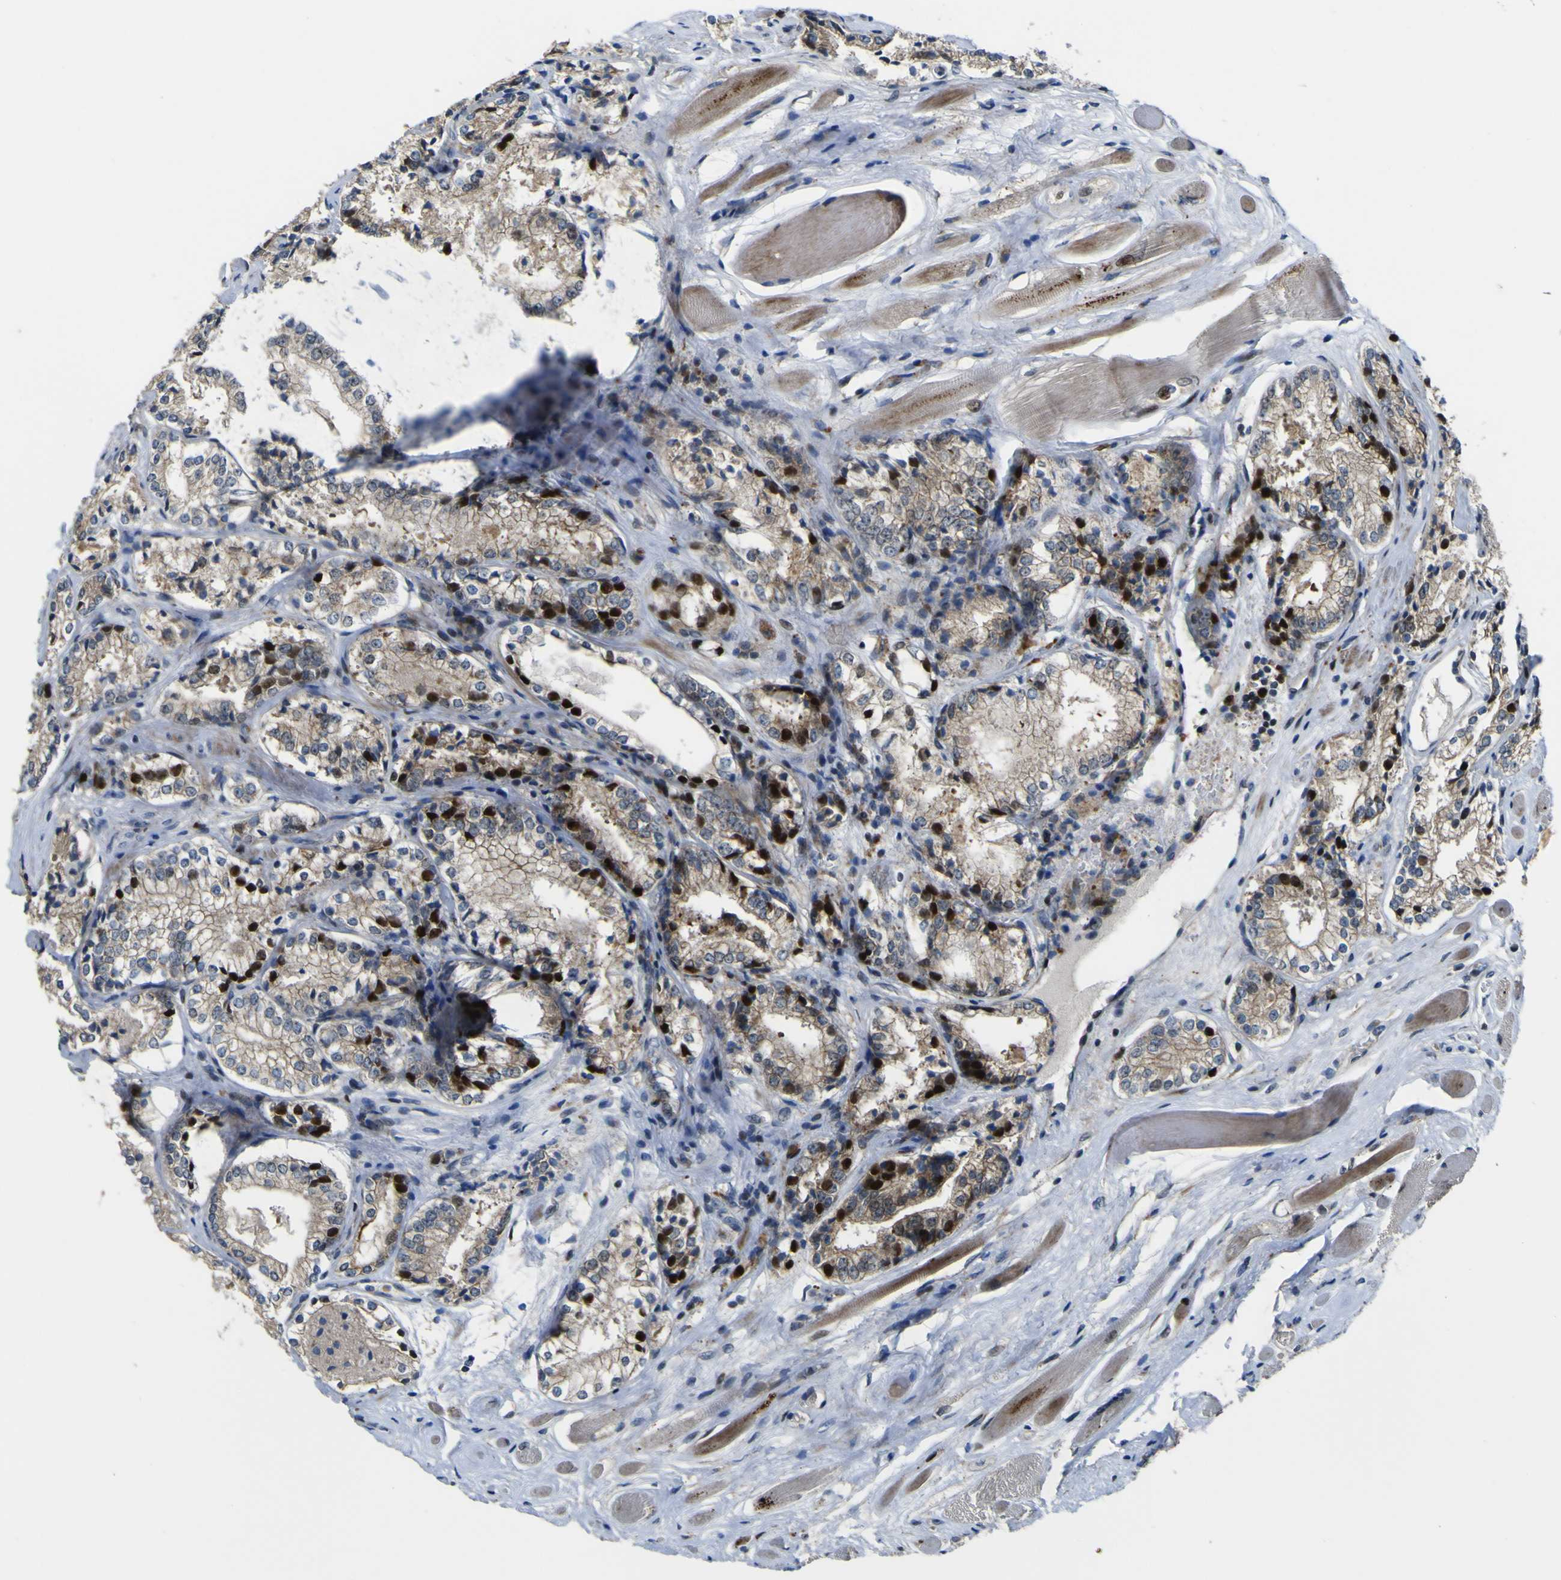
{"staining": {"intensity": "strong", "quantity": "25%-75%", "location": "cytoplasmic/membranous,nuclear"}, "tissue": "prostate cancer", "cell_type": "Tumor cells", "image_type": "cancer", "snomed": [{"axis": "morphology", "description": "Adenocarcinoma, Low grade"}, {"axis": "topography", "description": "Prostate"}], "caption": "Prostate cancer (adenocarcinoma (low-grade)) was stained to show a protein in brown. There is high levels of strong cytoplasmic/membranous and nuclear expression in about 25%-75% of tumor cells.", "gene": "LBHD1", "patient": {"sex": "male", "age": 60}}